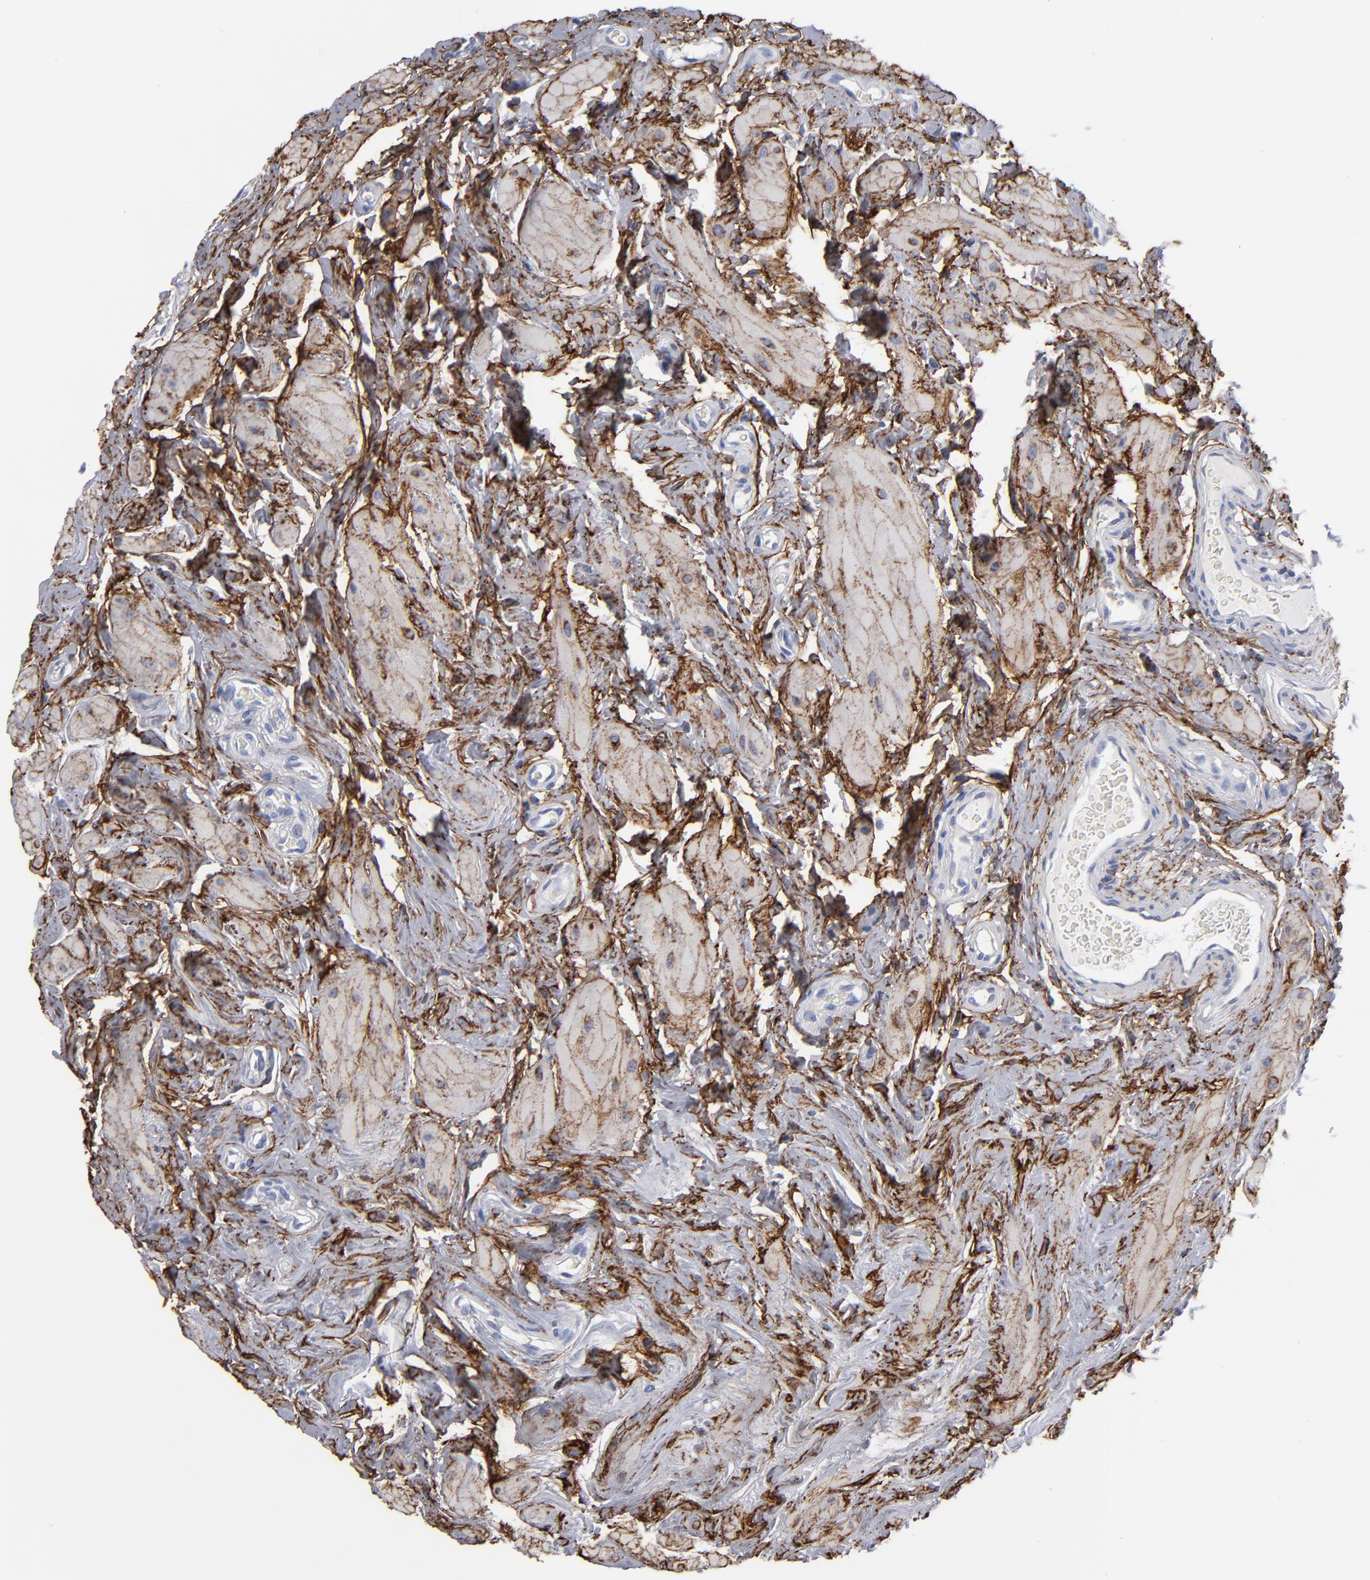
{"staining": {"intensity": "negative", "quantity": "none", "location": "none"}, "tissue": "epididymis", "cell_type": "Glandular cells", "image_type": "normal", "snomed": [{"axis": "morphology", "description": "Normal tissue, NOS"}, {"axis": "topography", "description": "Epididymis"}], "caption": "DAB immunohistochemical staining of benign epididymis demonstrates no significant expression in glandular cells. Brightfield microscopy of IHC stained with DAB (brown) and hematoxylin (blue), captured at high magnification.", "gene": "EMILIN1", "patient": {"sex": "male", "age": 23}}